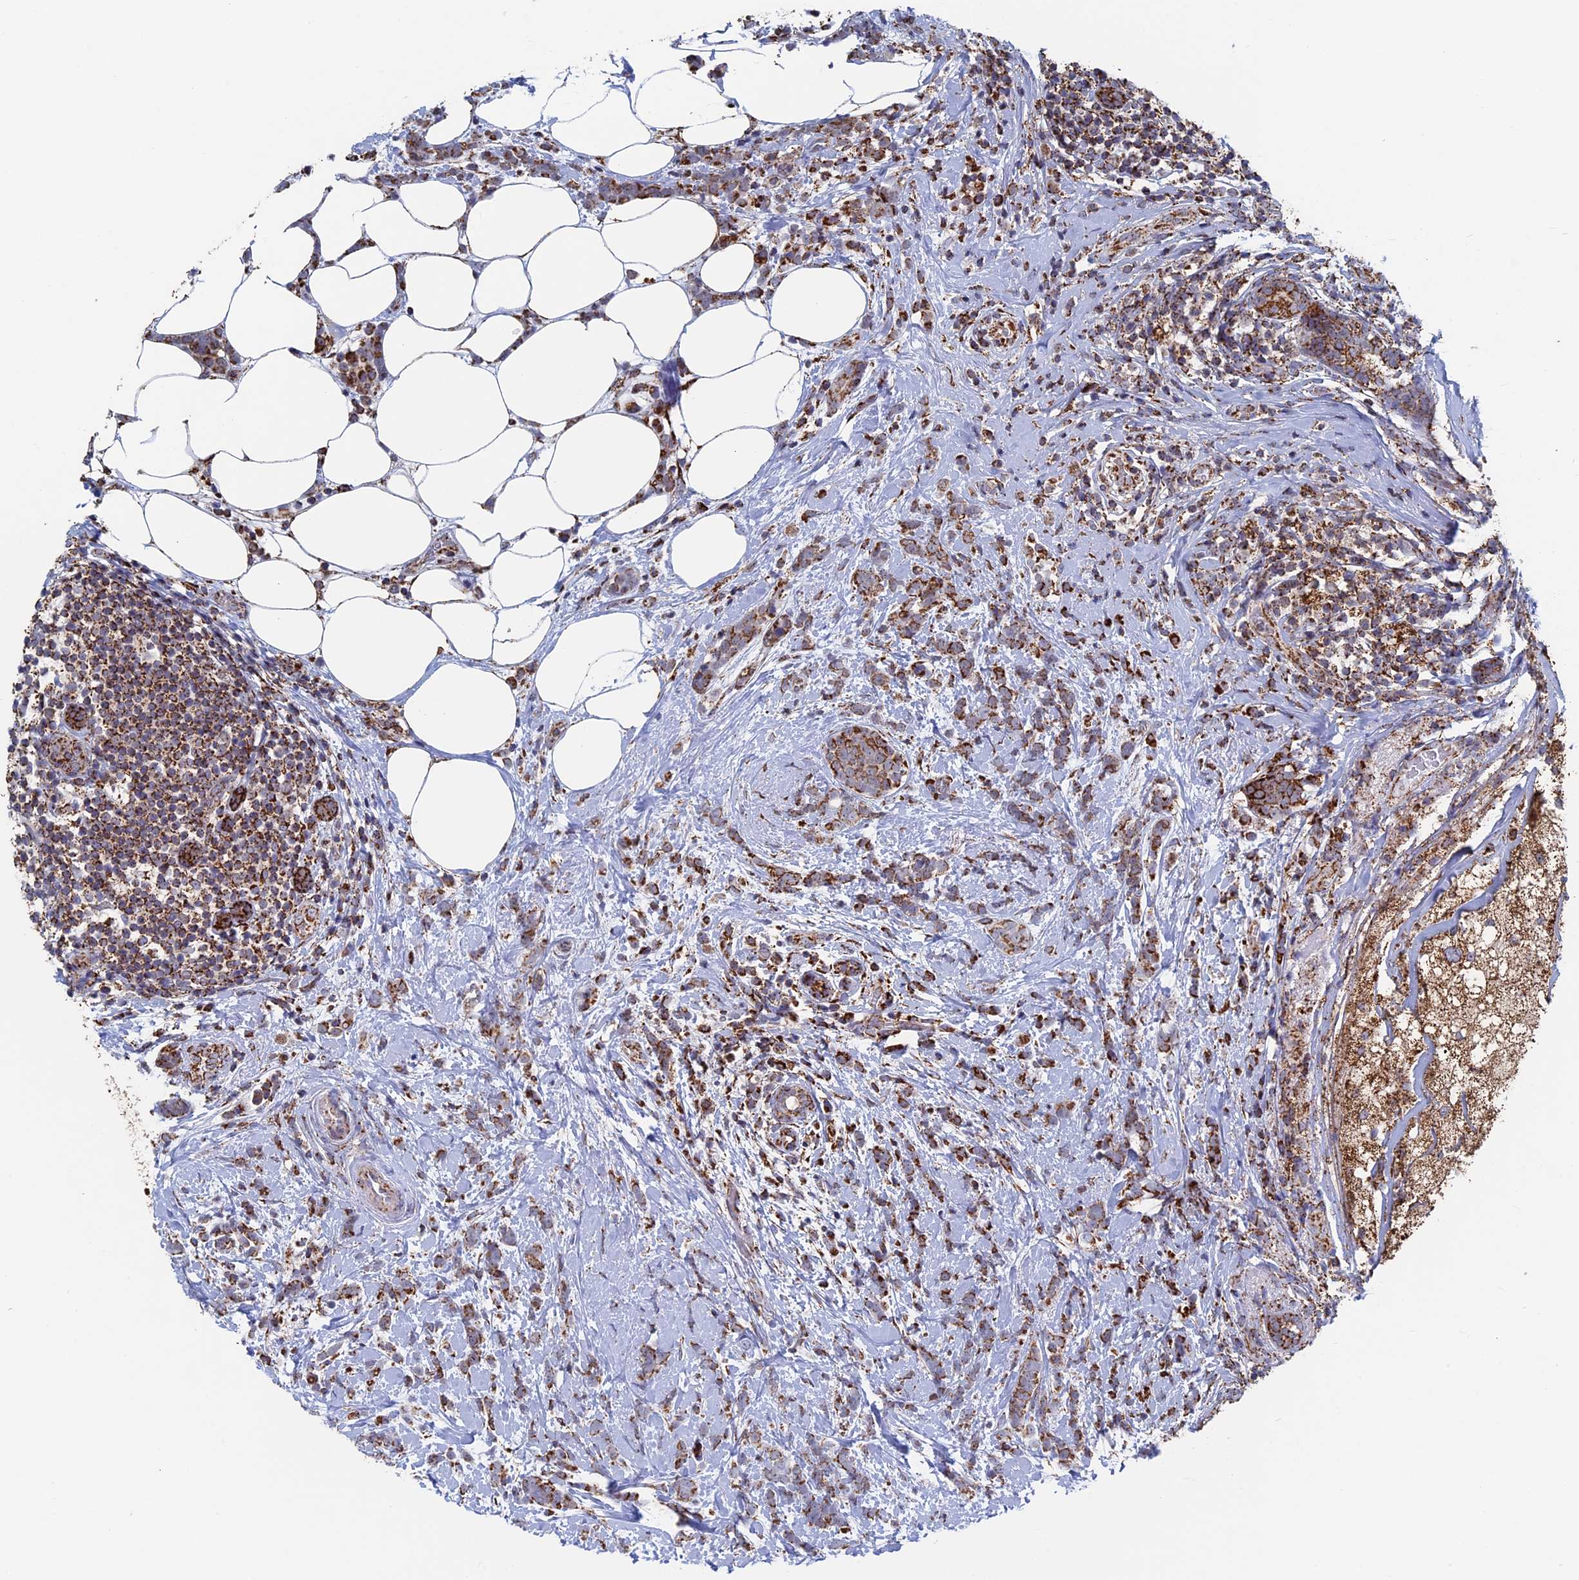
{"staining": {"intensity": "moderate", "quantity": ">75%", "location": "cytoplasmic/membranous"}, "tissue": "breast cancer", "cell_type": "Tumor cells", "image_type": "cancer", "snomed": [{"axis": "morphology", "description": "Lobular carcinoma"}, {"axis": "topography", "description": "Breast"}], "caption": "Lobular carcinoma (breast) stained for a protein demonstrates moderate cytoplasmic/membranous positivity in tumor cells.", "gene": "SEC24D", "patient": {"sex": "female", "age": 58}}